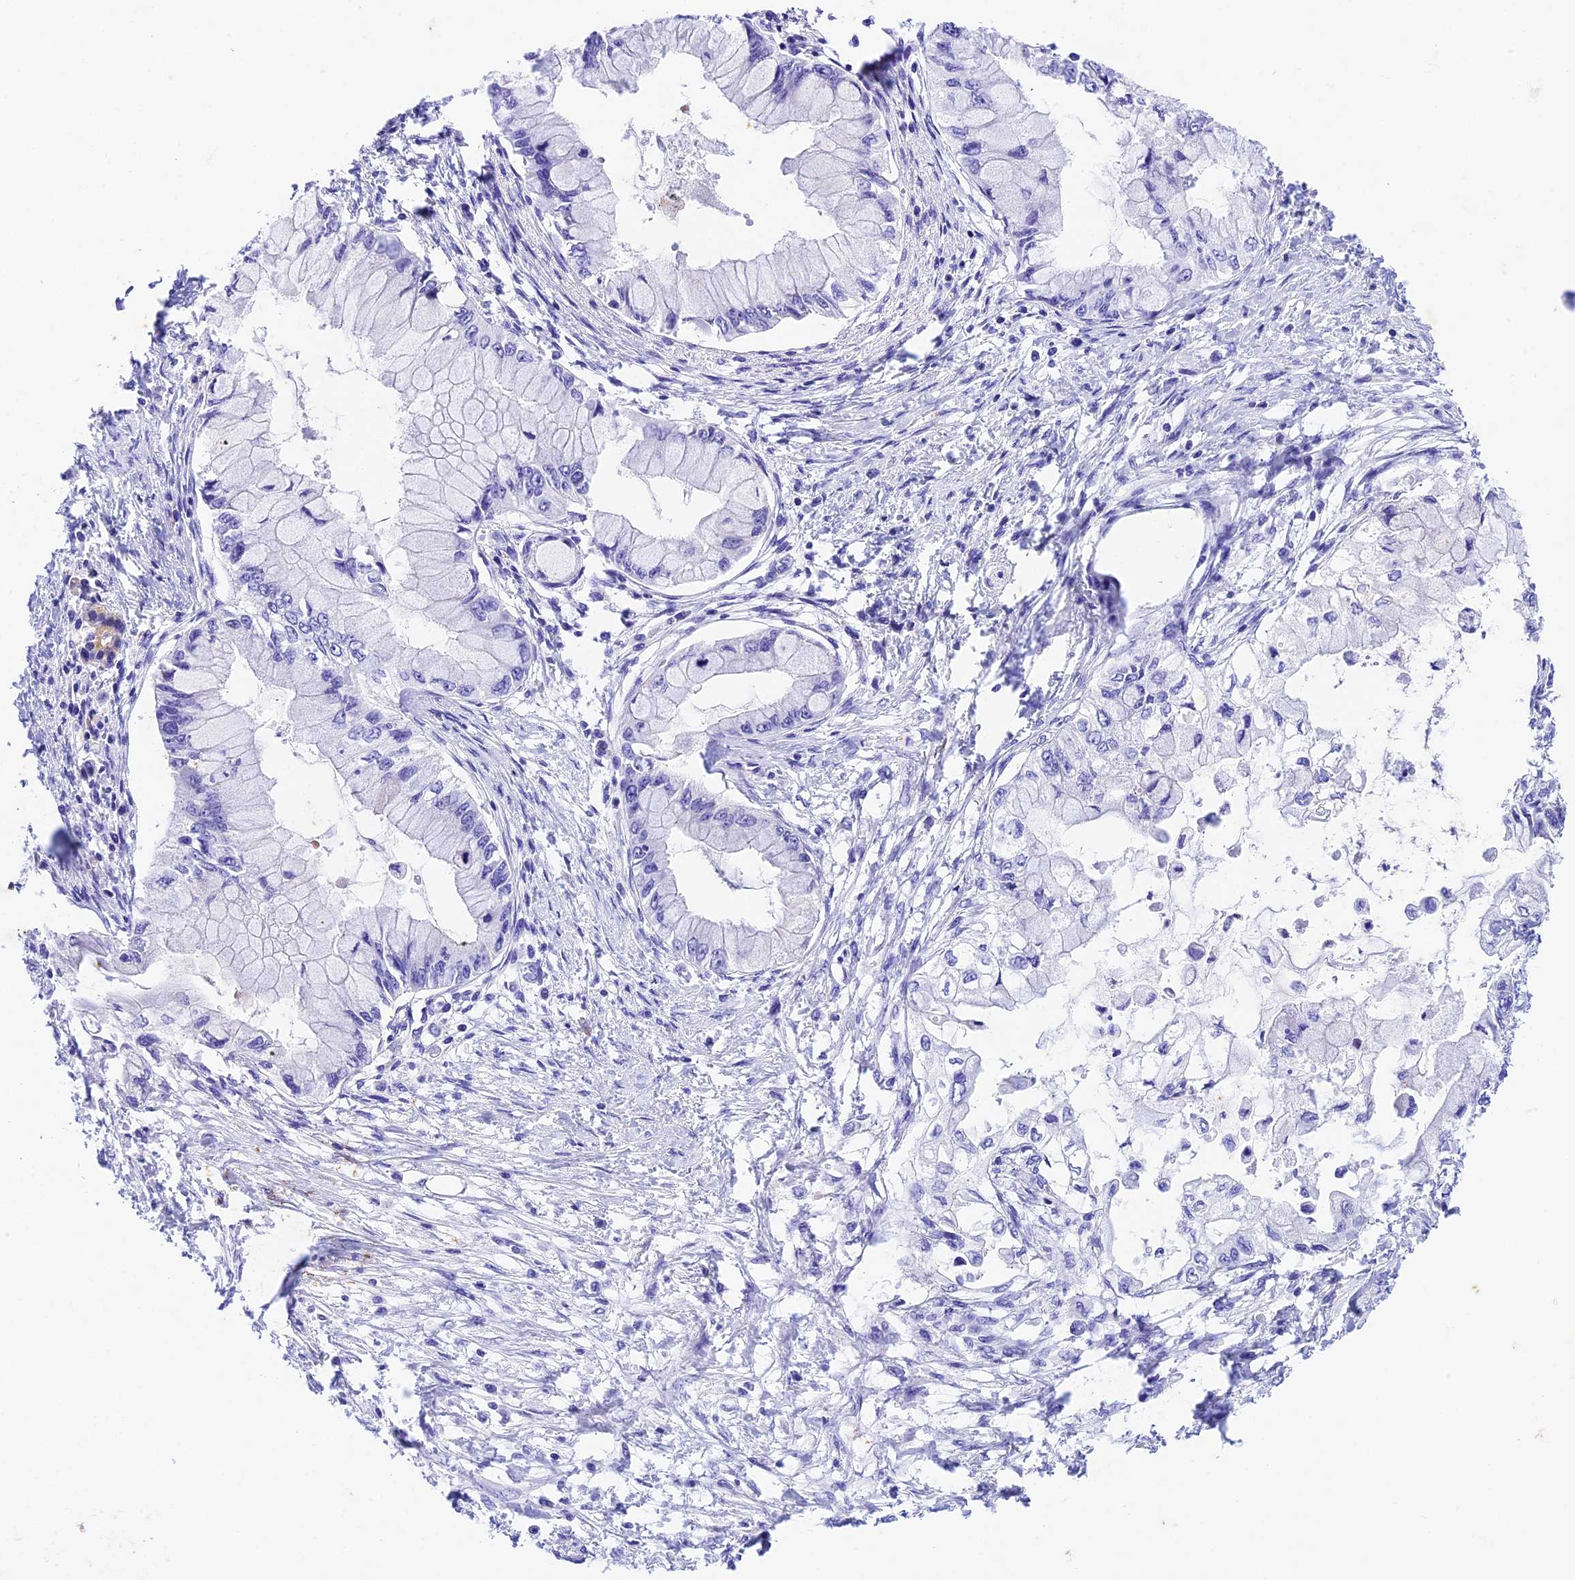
{"staining": {"intensity": "negative", "quantity": "none", "location": "none"}, "tissue": "pancreatic cancer", "cell_type": "Tumor cells", "image_type": "cancer", "snomed": [{"axis": "morphology", "description": "Adenocarcinoma, NOS"}, {"axis": "topography", "description": "Pancreas"}], "caption": "Immunohistochemistry (IHC) of adenocarcinoma (pancreatic) reveals no expression in tumor cells.", "gene": "PSG11", "patient": {"sex": "male", "age": 48}}